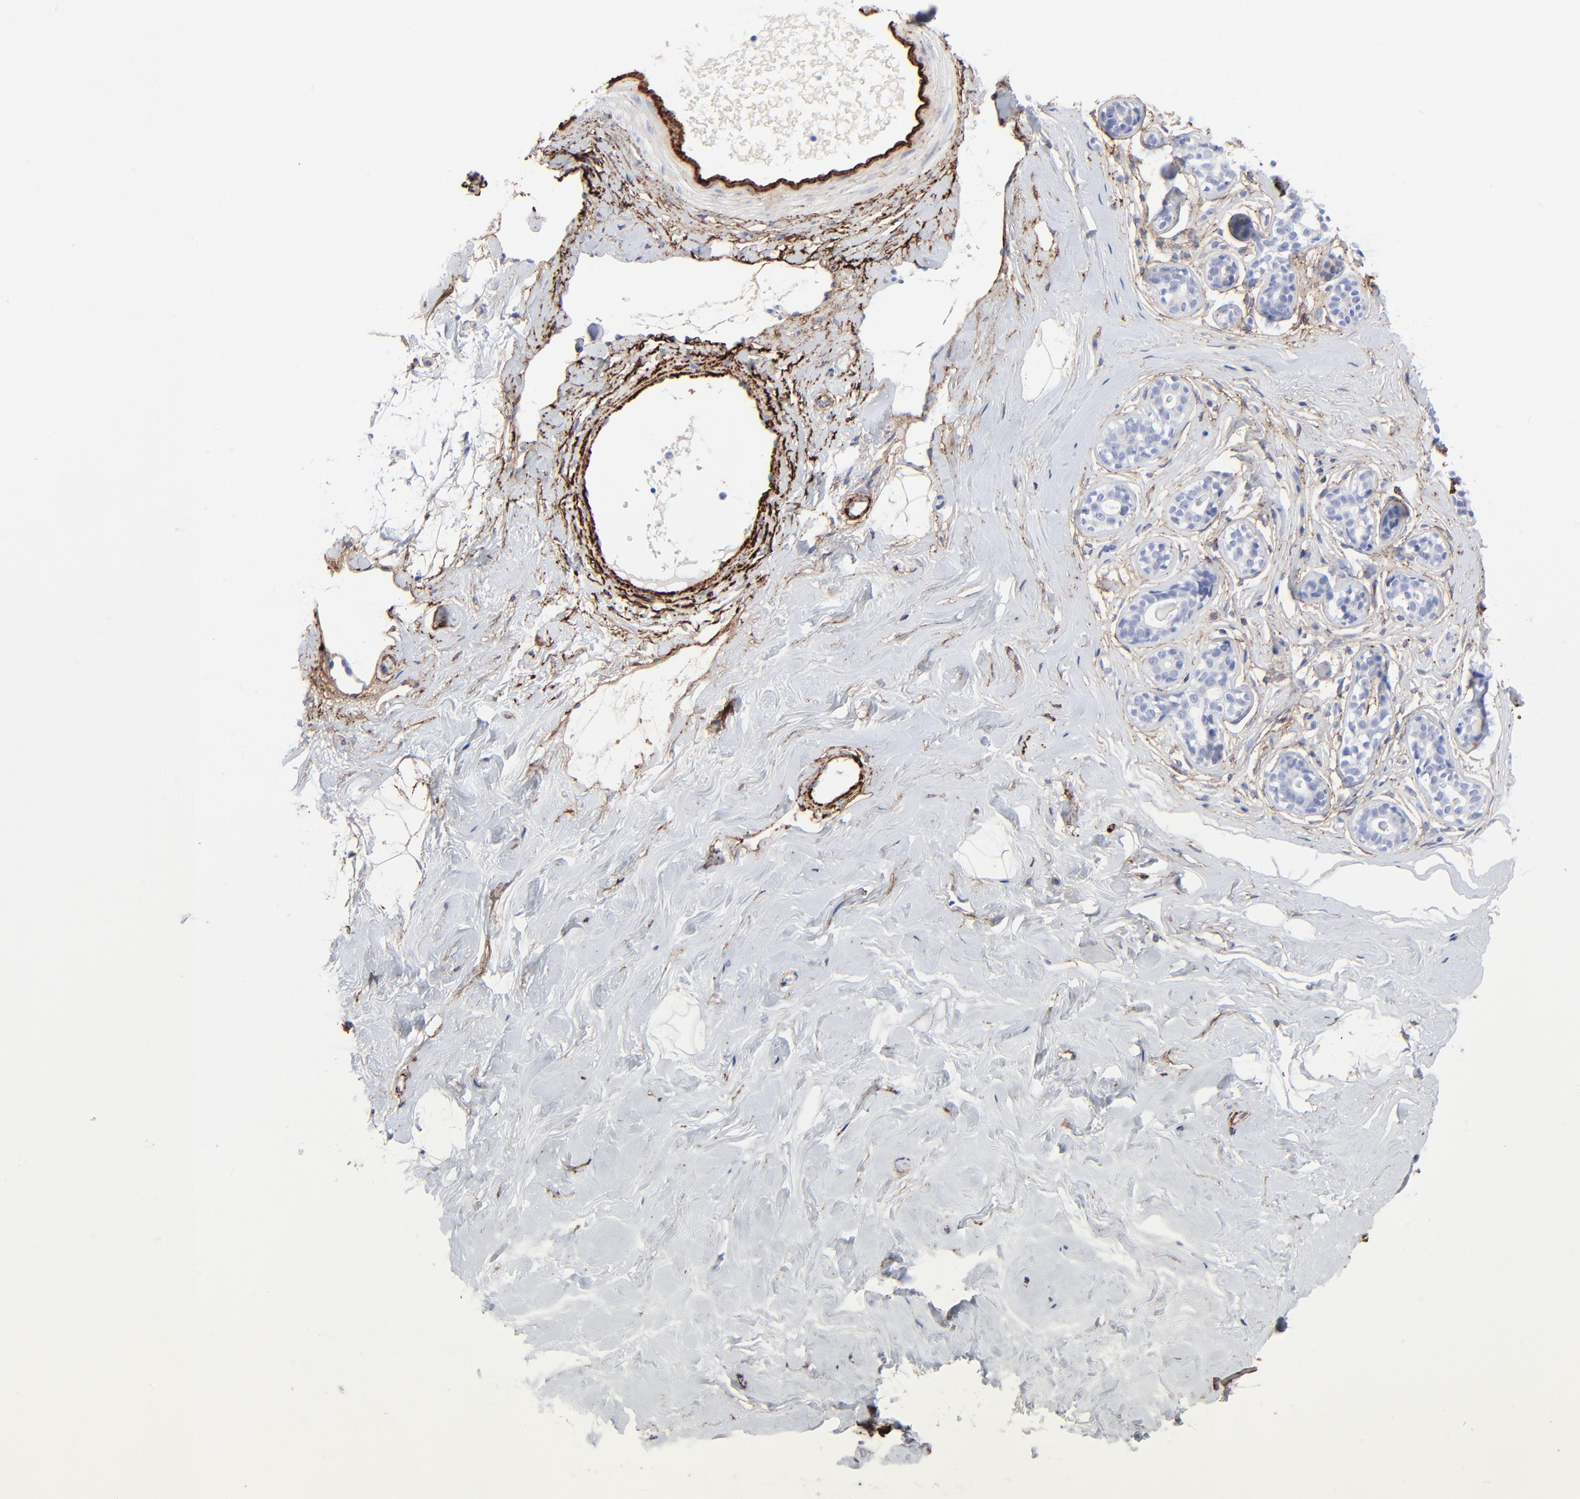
{"staining": {"intensity": "negative", "quantity": "none", "location": "none"}, "tissue": "breast", "cell_type": "Adipocytes", "image_type": "normal", "snomed": [{"axis": "morphology", "description": "Normal tissue, NOS"}, {"axis": "topography", "description": "Breast"}], "caption": "IHC image of benign breast stained for a protein (brown), which displays no positivity in adipocytes.", "gene": "FBLN2", "patient": {"sex": "female", "age": 23}}